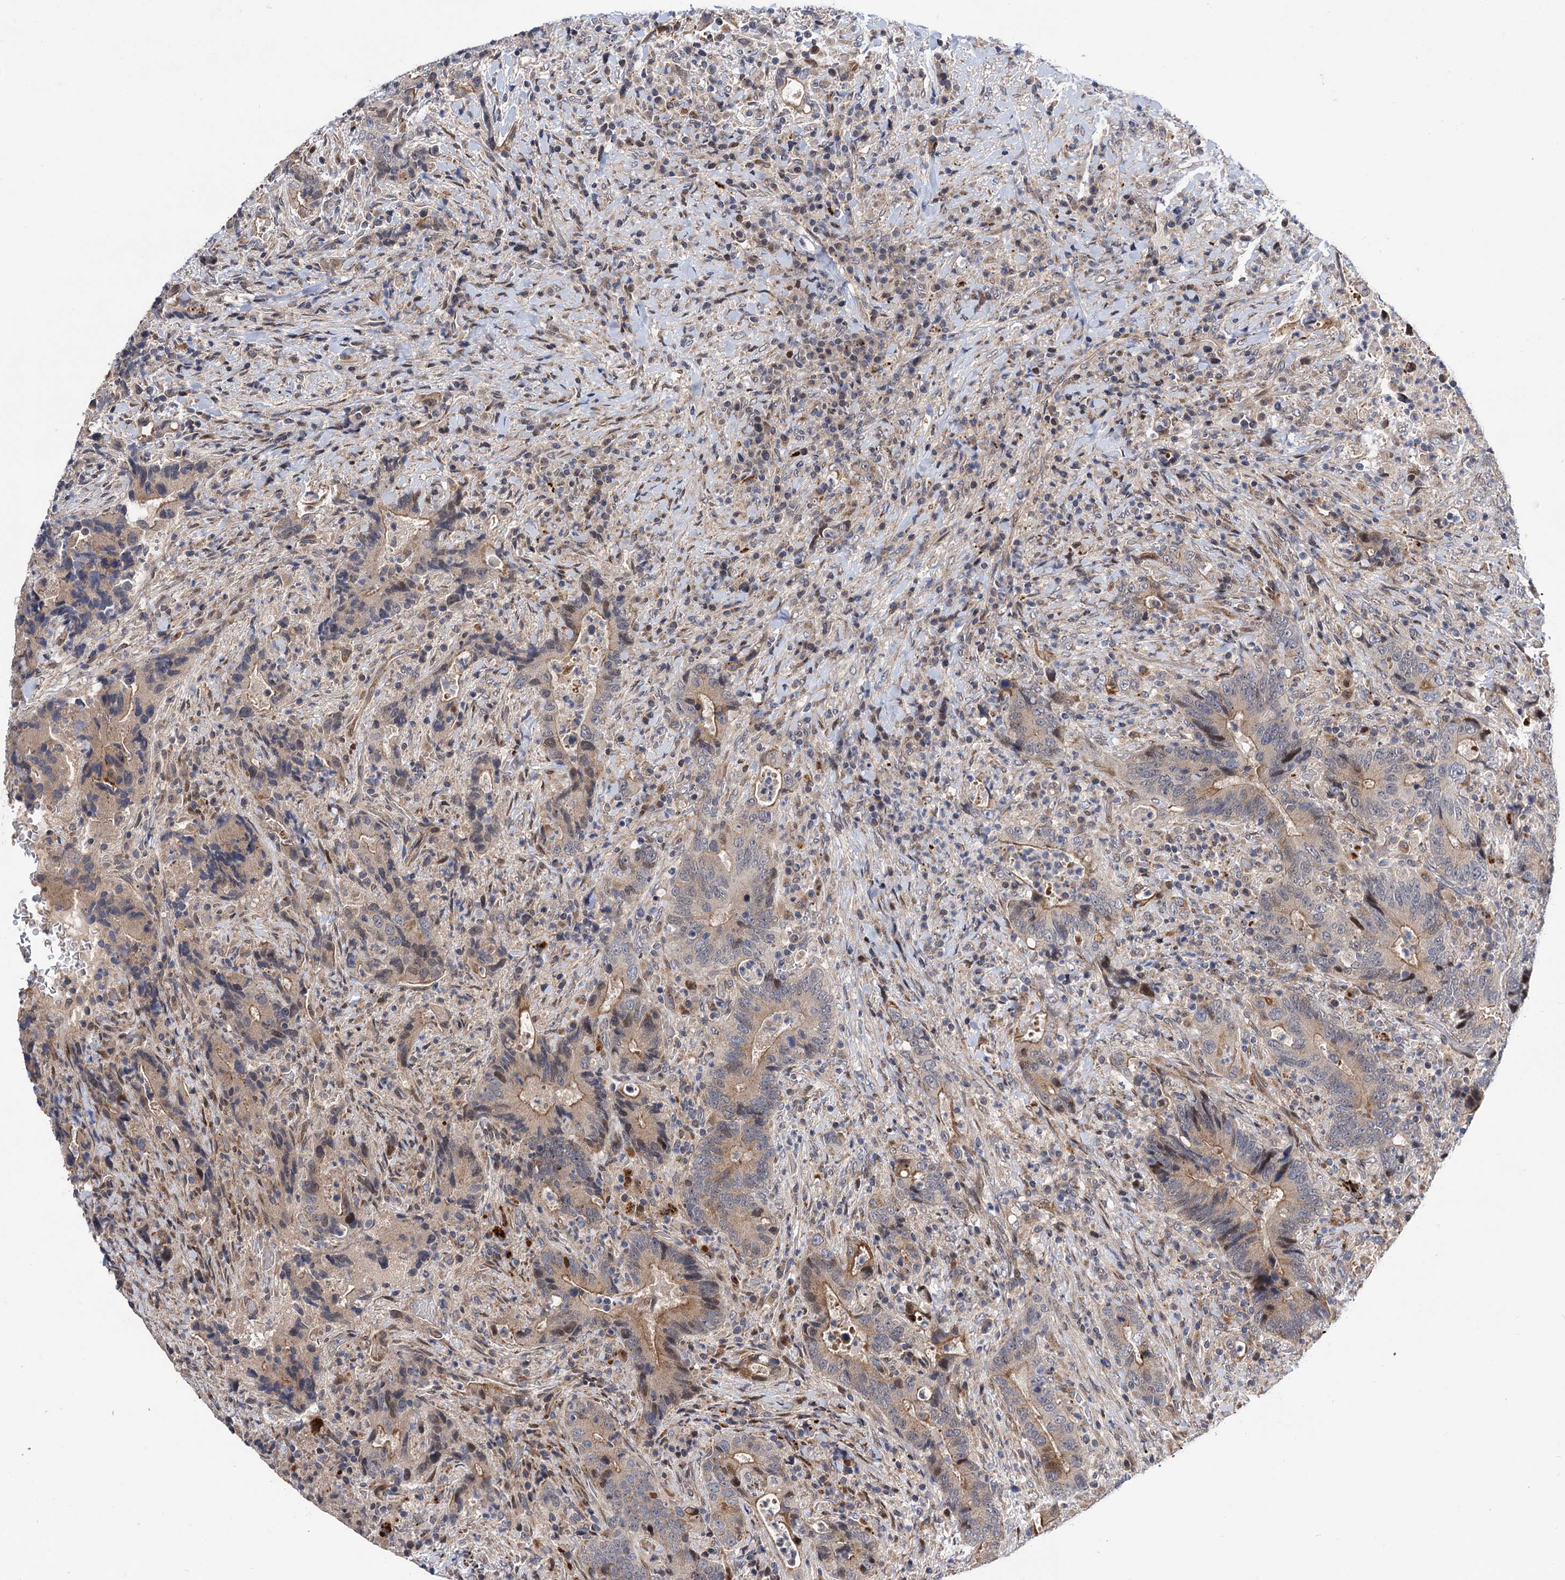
{"staining": {"intensity": "weak", "quantity": "25%-75%", "location": "cytoplasmic/membranous"}, "tissue": "colorectal cancer", "cell_type": "Tumor cells", "image_type": "cancer", "snomed": [{"axis": "morphology", "description": "Adenocarcinoma, NOS"}, {"axis": "topography", "description": "Colon"}], "caption": "The histopathology image displays staining of colorectal cancer, revealing weak cytoplasmic/membranous protein expression (brown color) within tumor cells.", "gene": "UBR1", "patient": {"sex": "female", "age": 75}}